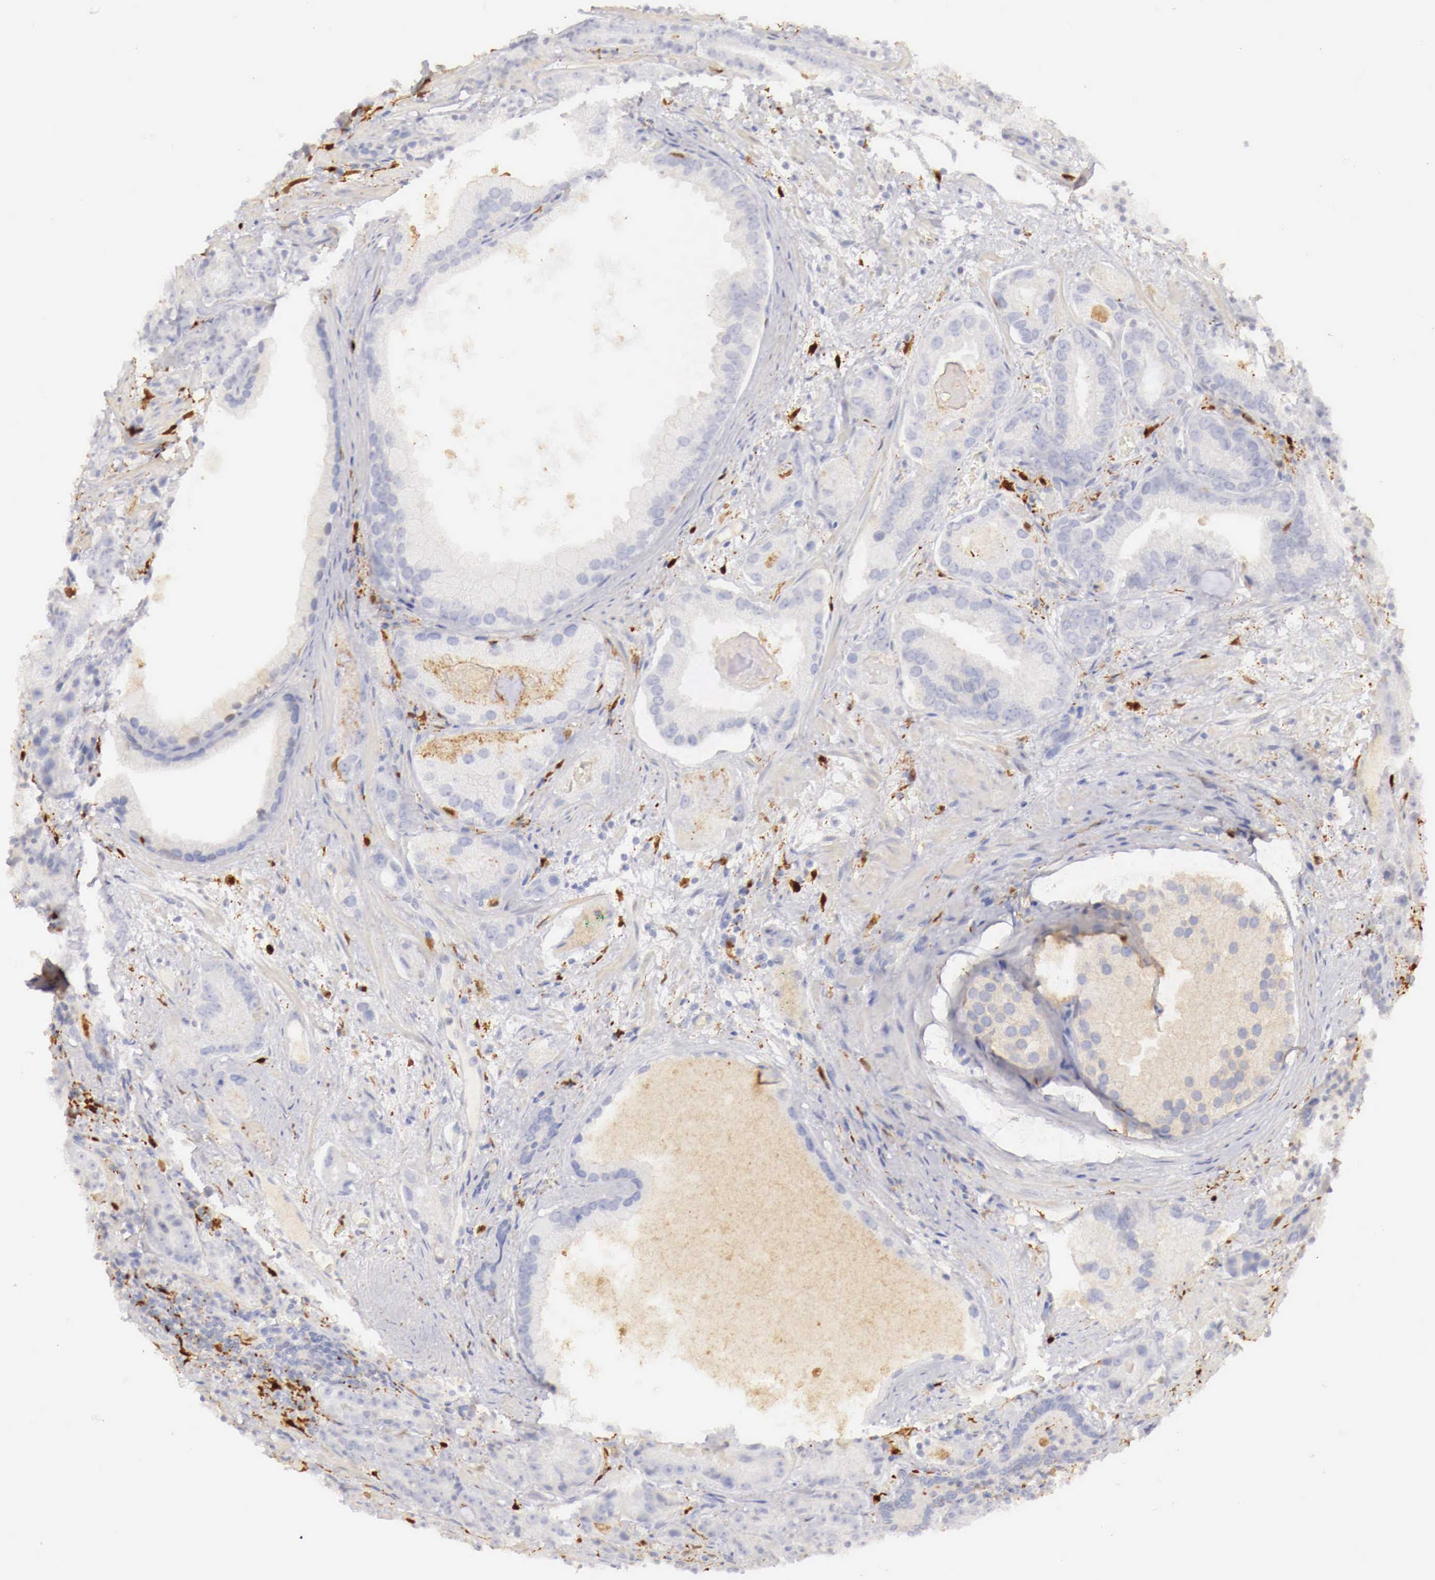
{"staining": {"intensity": "weak", "quantity": "25%-75%", "location": "cytoplasmic/membranous"}, "tissue": "prostate cancer", "cell_type": "Tumor cells", "image_type": "cancer", "snomed": [{"axis": "morphology", "description": "Adenocarcinoma, Medium grade"}, {"axis": "topography", "description": "Prostate"}], "caption": "An image of prostate cancer (medium-grade adenocarcinoma) stained for a protein shows weak cytoplasmic/membranous brown staining in tumor cells.", "gene": "RENBP", "patient": {"sex": "male", "age": 70}}